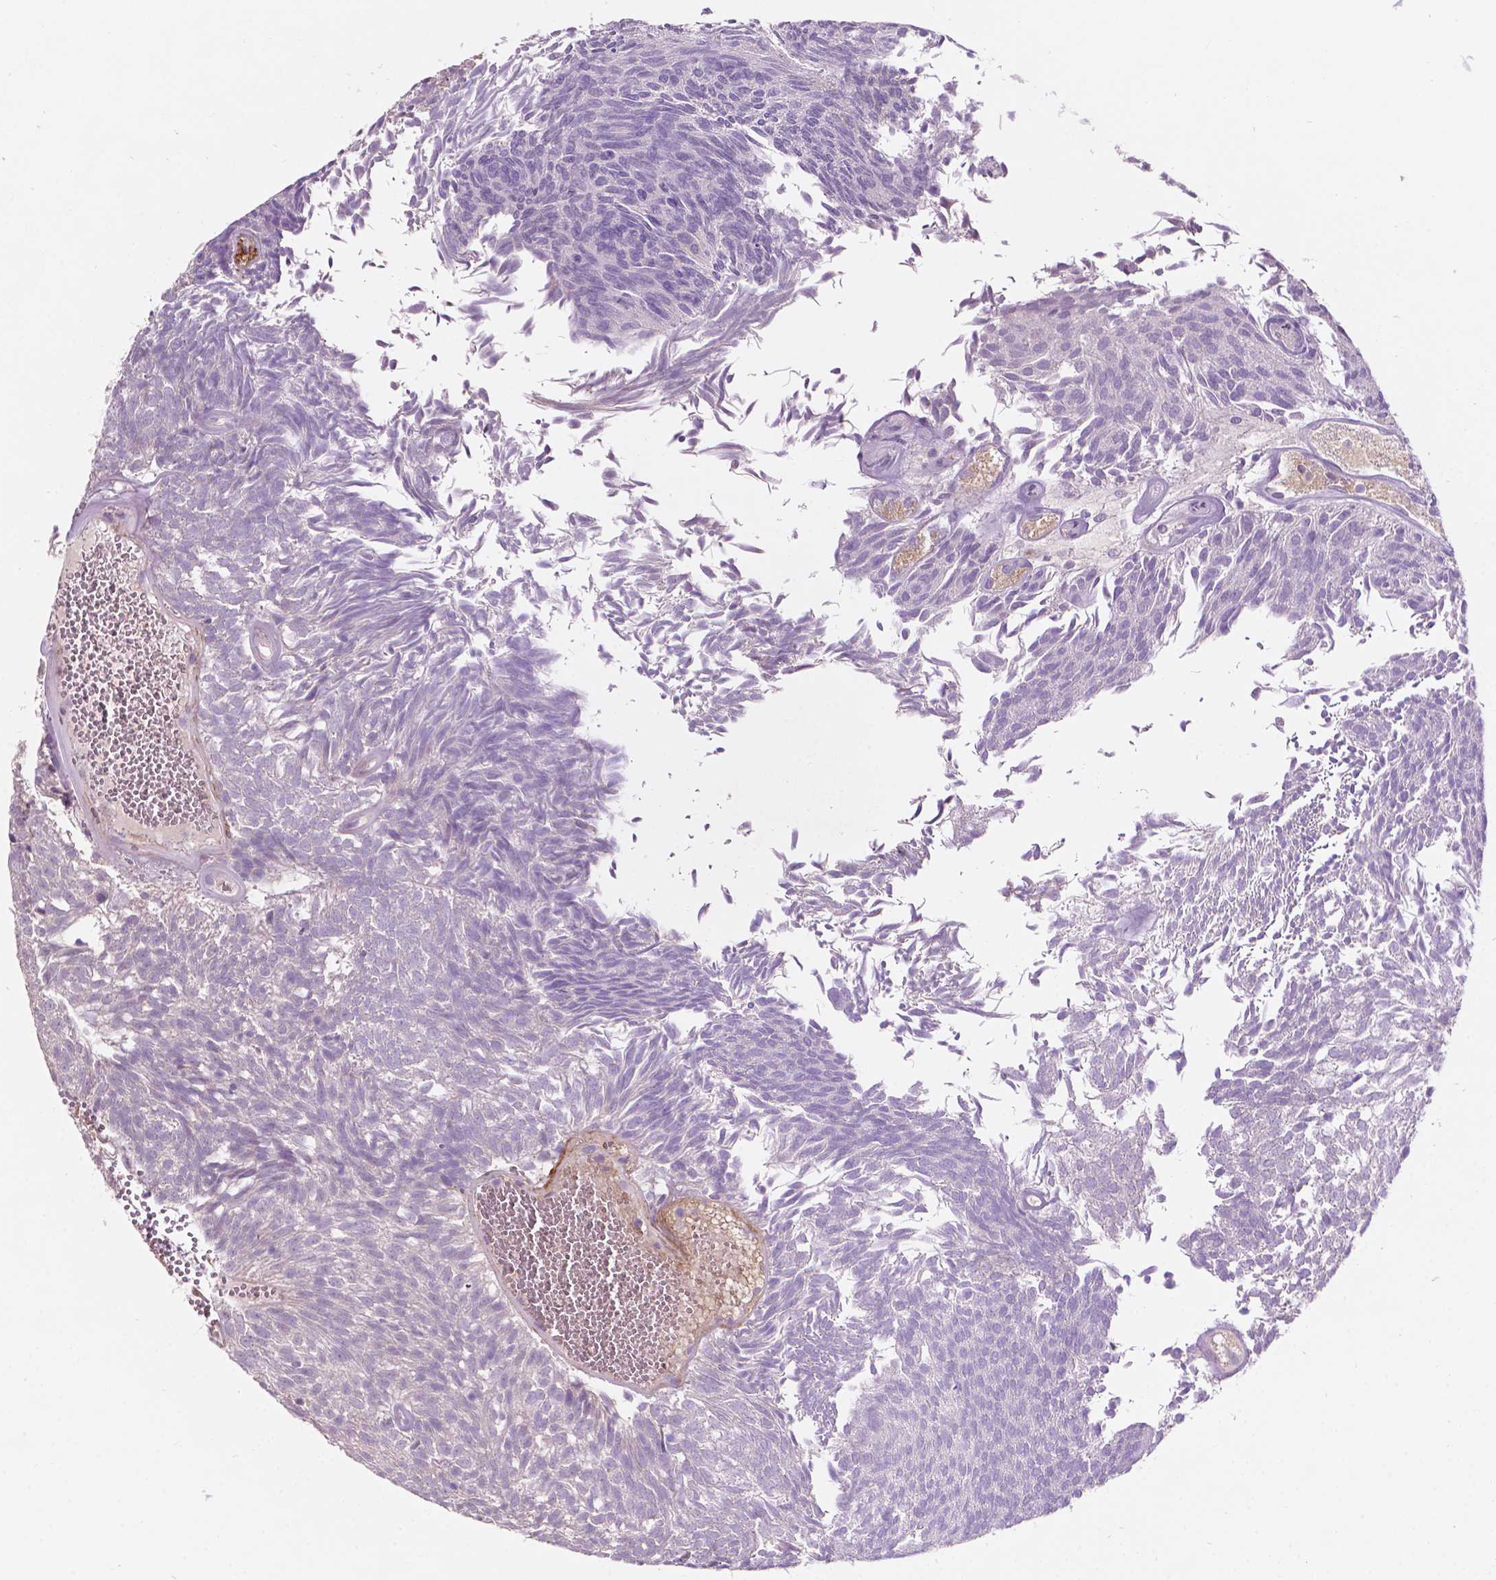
{"staining": {"intensity": "negative", "quantity": "none", "location": "none"}, "tissue": "urothelial cancer", "cell_type": "Tumor cells", "image_type": "cancer", "snomed": [{"axis": "morphology", "description": "Urothelial carcinoma, Low grade"}, {"axis": "topography", "description": "Urinary bladder"}], "caption": "A high-resolution histopathology image shows immunohistochemistry (IHC) staining of low-grade urothelial carcinoma, which reveals no significant staining in tumor cells. Brightfield microscopy of immunohistochemistry stained with DAB (3,3'-diaminobenzidine) (brown) and hematoxylin (blue), captured at high magnification.", "gene": "TM6SF2", "patient": {"sex": "male", "age": 77}}